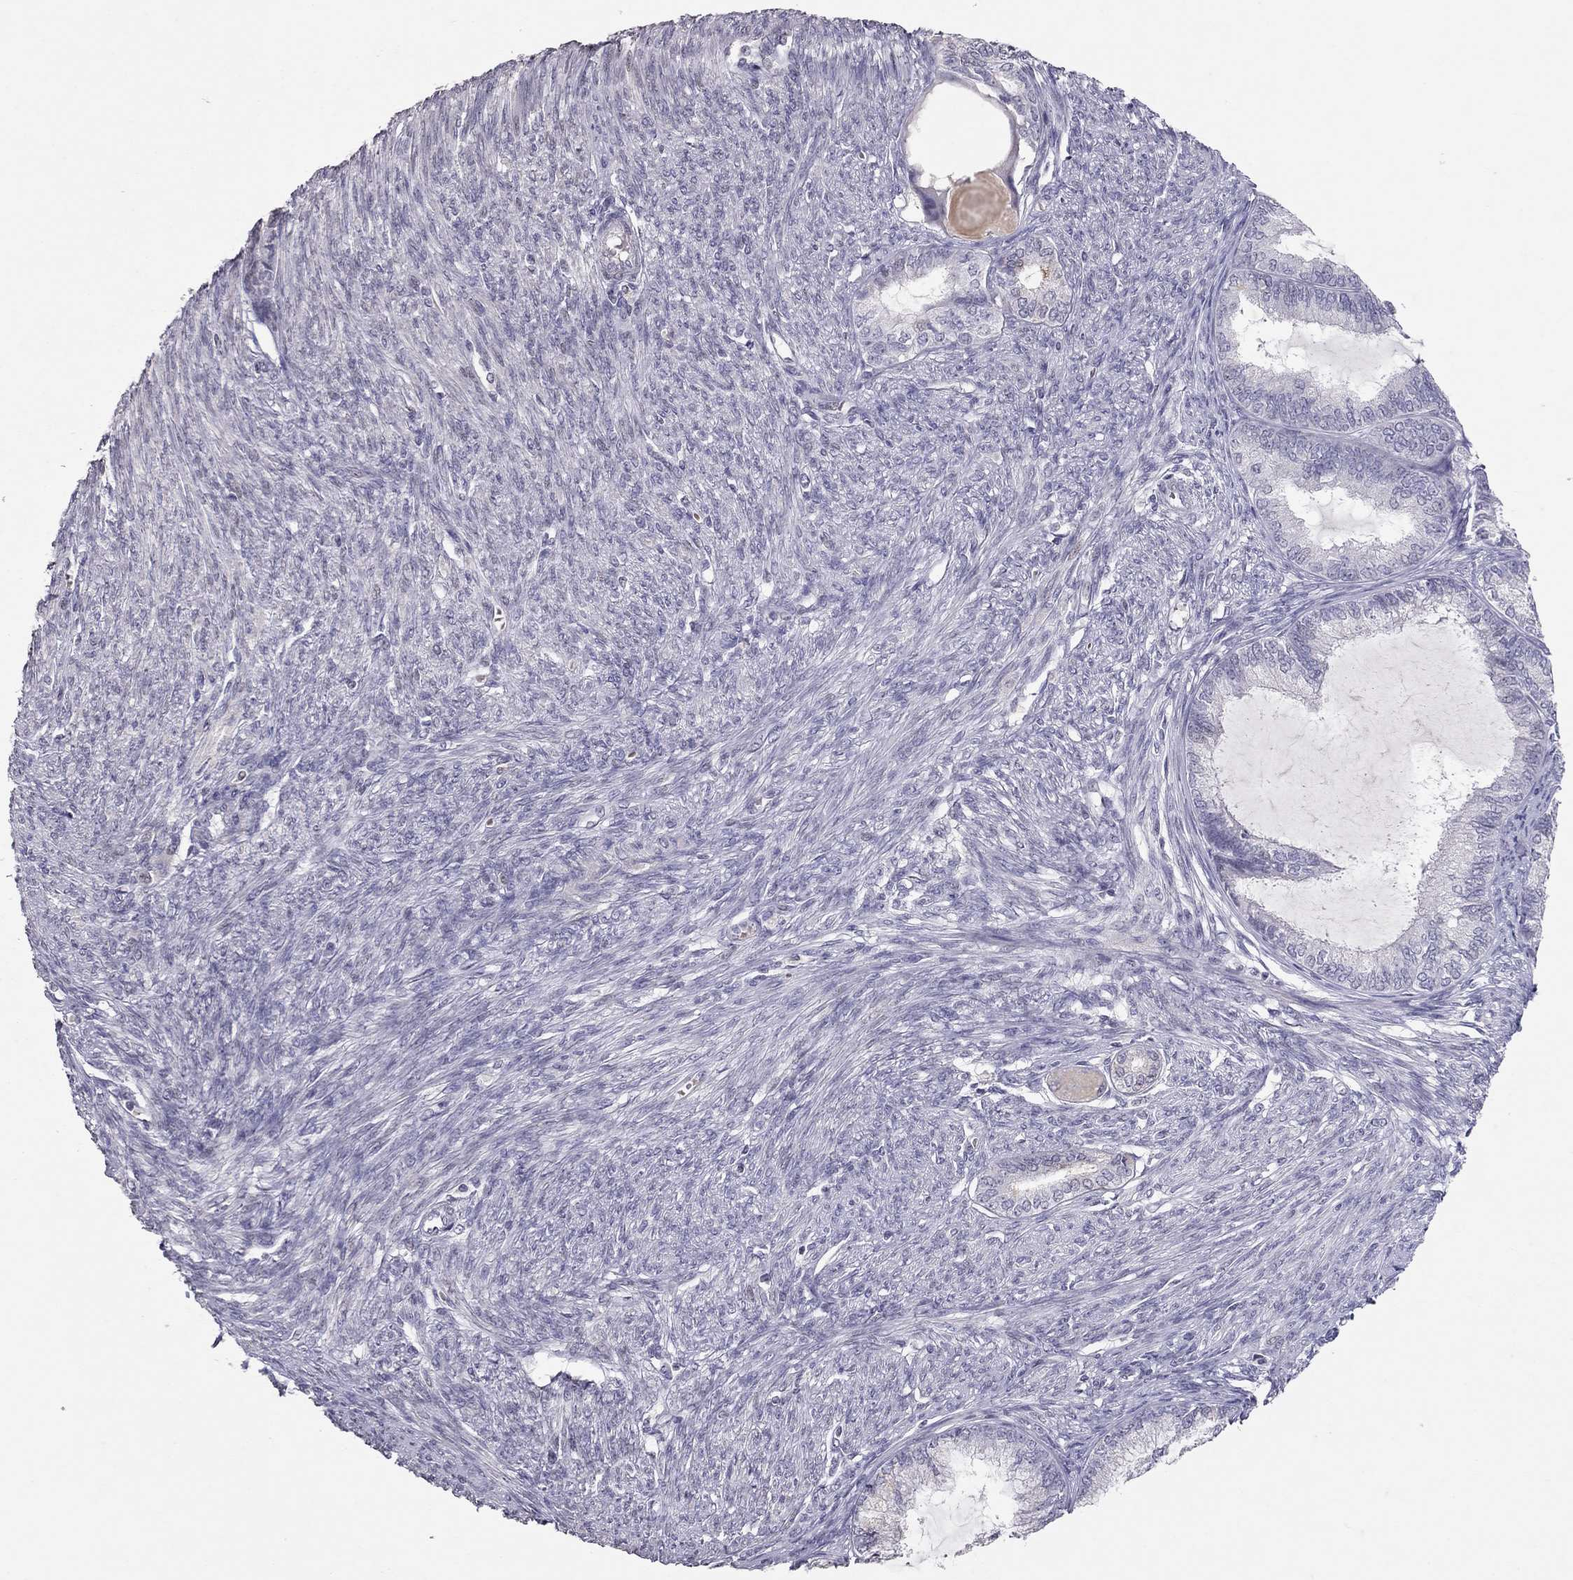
{"staining": {"intensity": "negative", "quantity": "none", "location": "none"}, "tissue": "endometrial cancer", "cell_type": "Tumor cells", "image_type": "cancer", "snomed": [{"axis": "morphology", "description": "Adenocarcinoma, NOS"}, {"axis": "topography", "description": "Endometrium"}], "caption": "This is an immunohistochemistry (IHC) micrograph of adenocarcinoma (endometrial). There is no positivity in tumor cells.", "gene": "TSHB", "patient": {"sex": "female", "age": 86}}